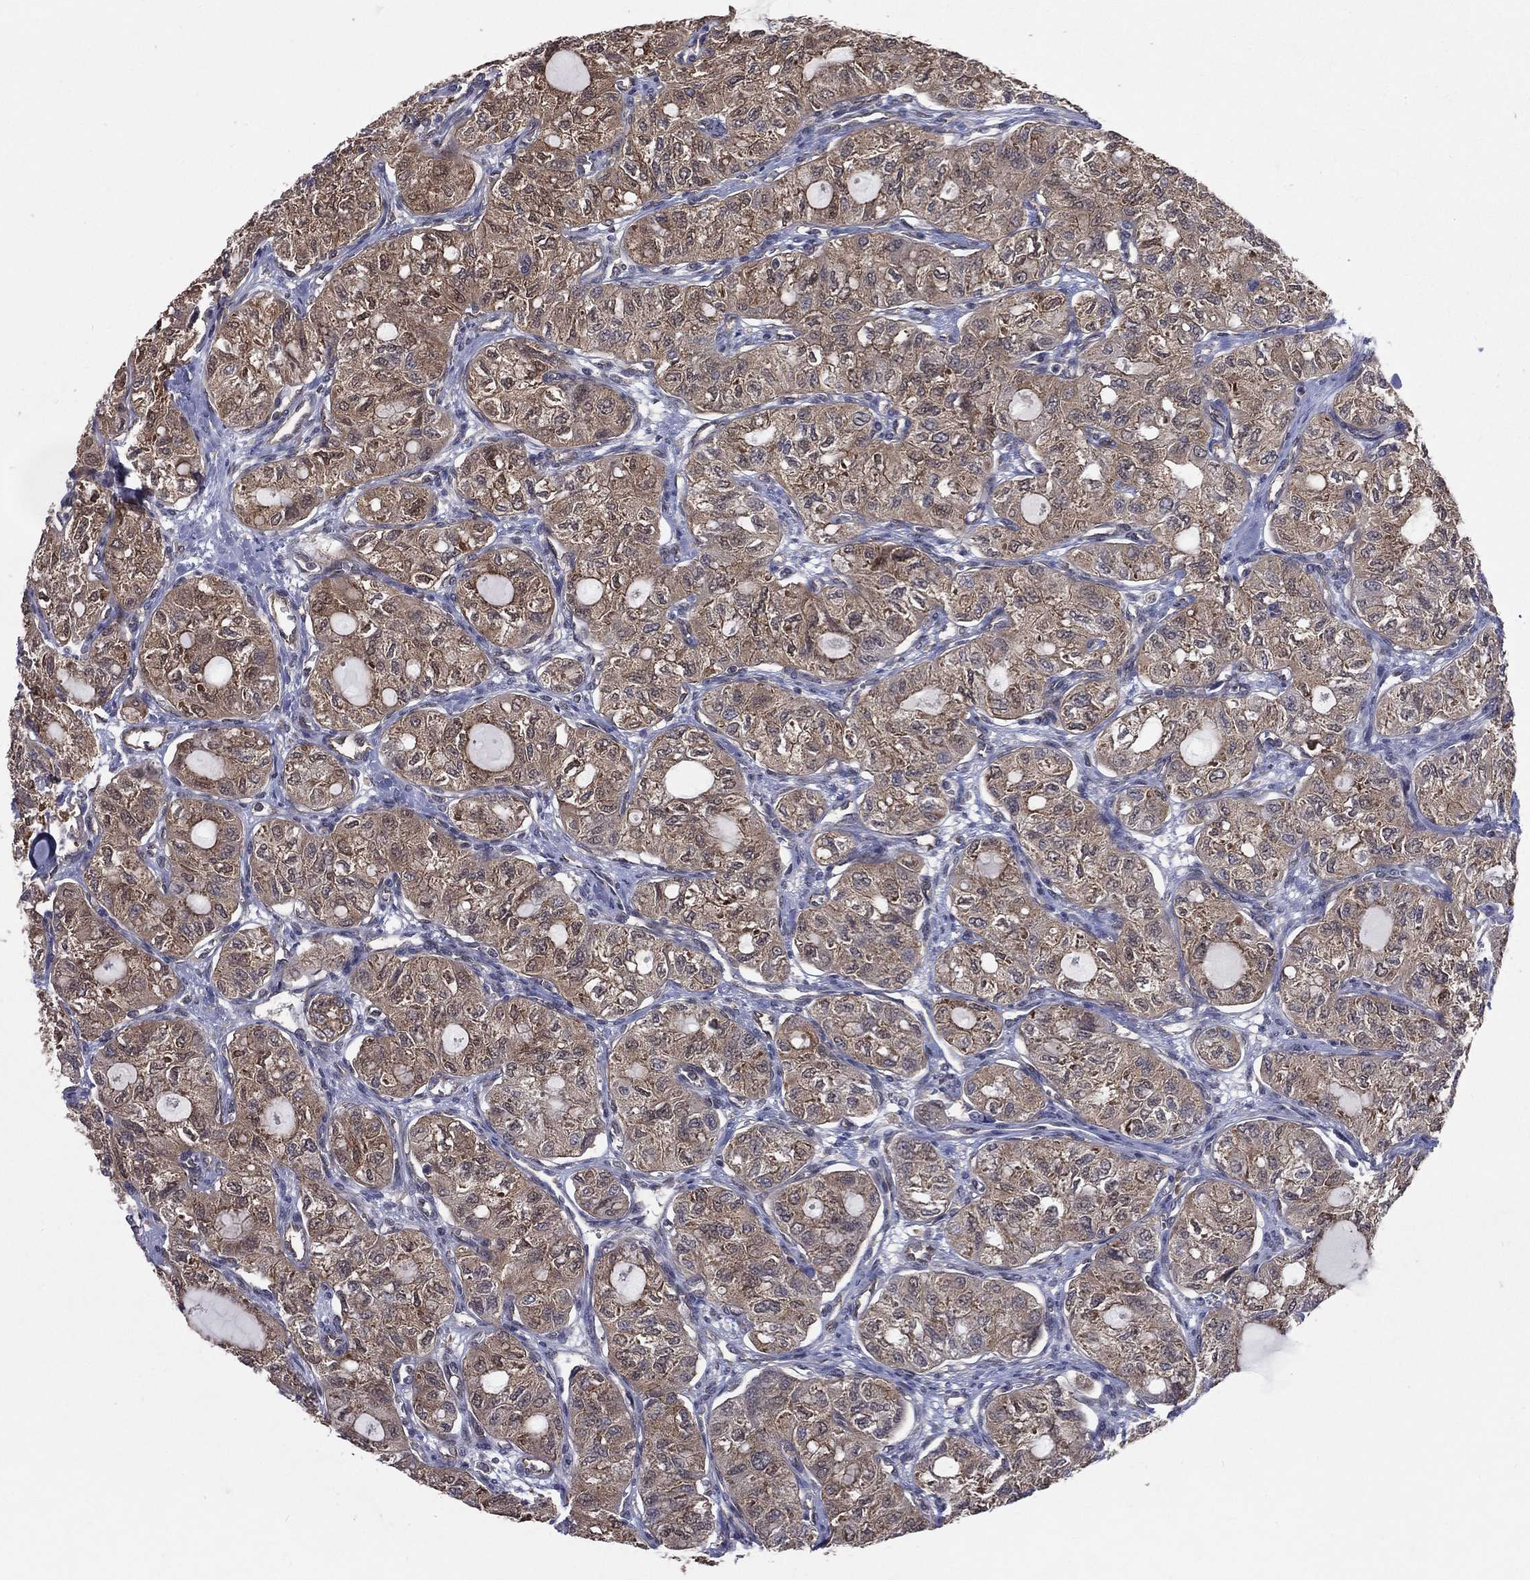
{"staining": {"intensity": "weak", "quantity": ">75%", "location": "cytoplasmic/membranous"}, "tissue": "thyroid cancer", "cell_type": "Tumor cells", "image_type": "cancer", "snomed": [{"axis": "morphology", "description": "Follicular adenoma carcinoma, NOS"}, {"axis": "topography", "description": "Thyroid gland"}], "caption": "The photomicrograph demonstrates immunohistochemical staining of follicular adenoma carcinoma (thyroid). There is weak cytoplasmic/membranous positivity is appreciated in approximately >75% of tumor cells.", "gene": "GMPR2", "patient": {"sex": "male", "age": 75}}